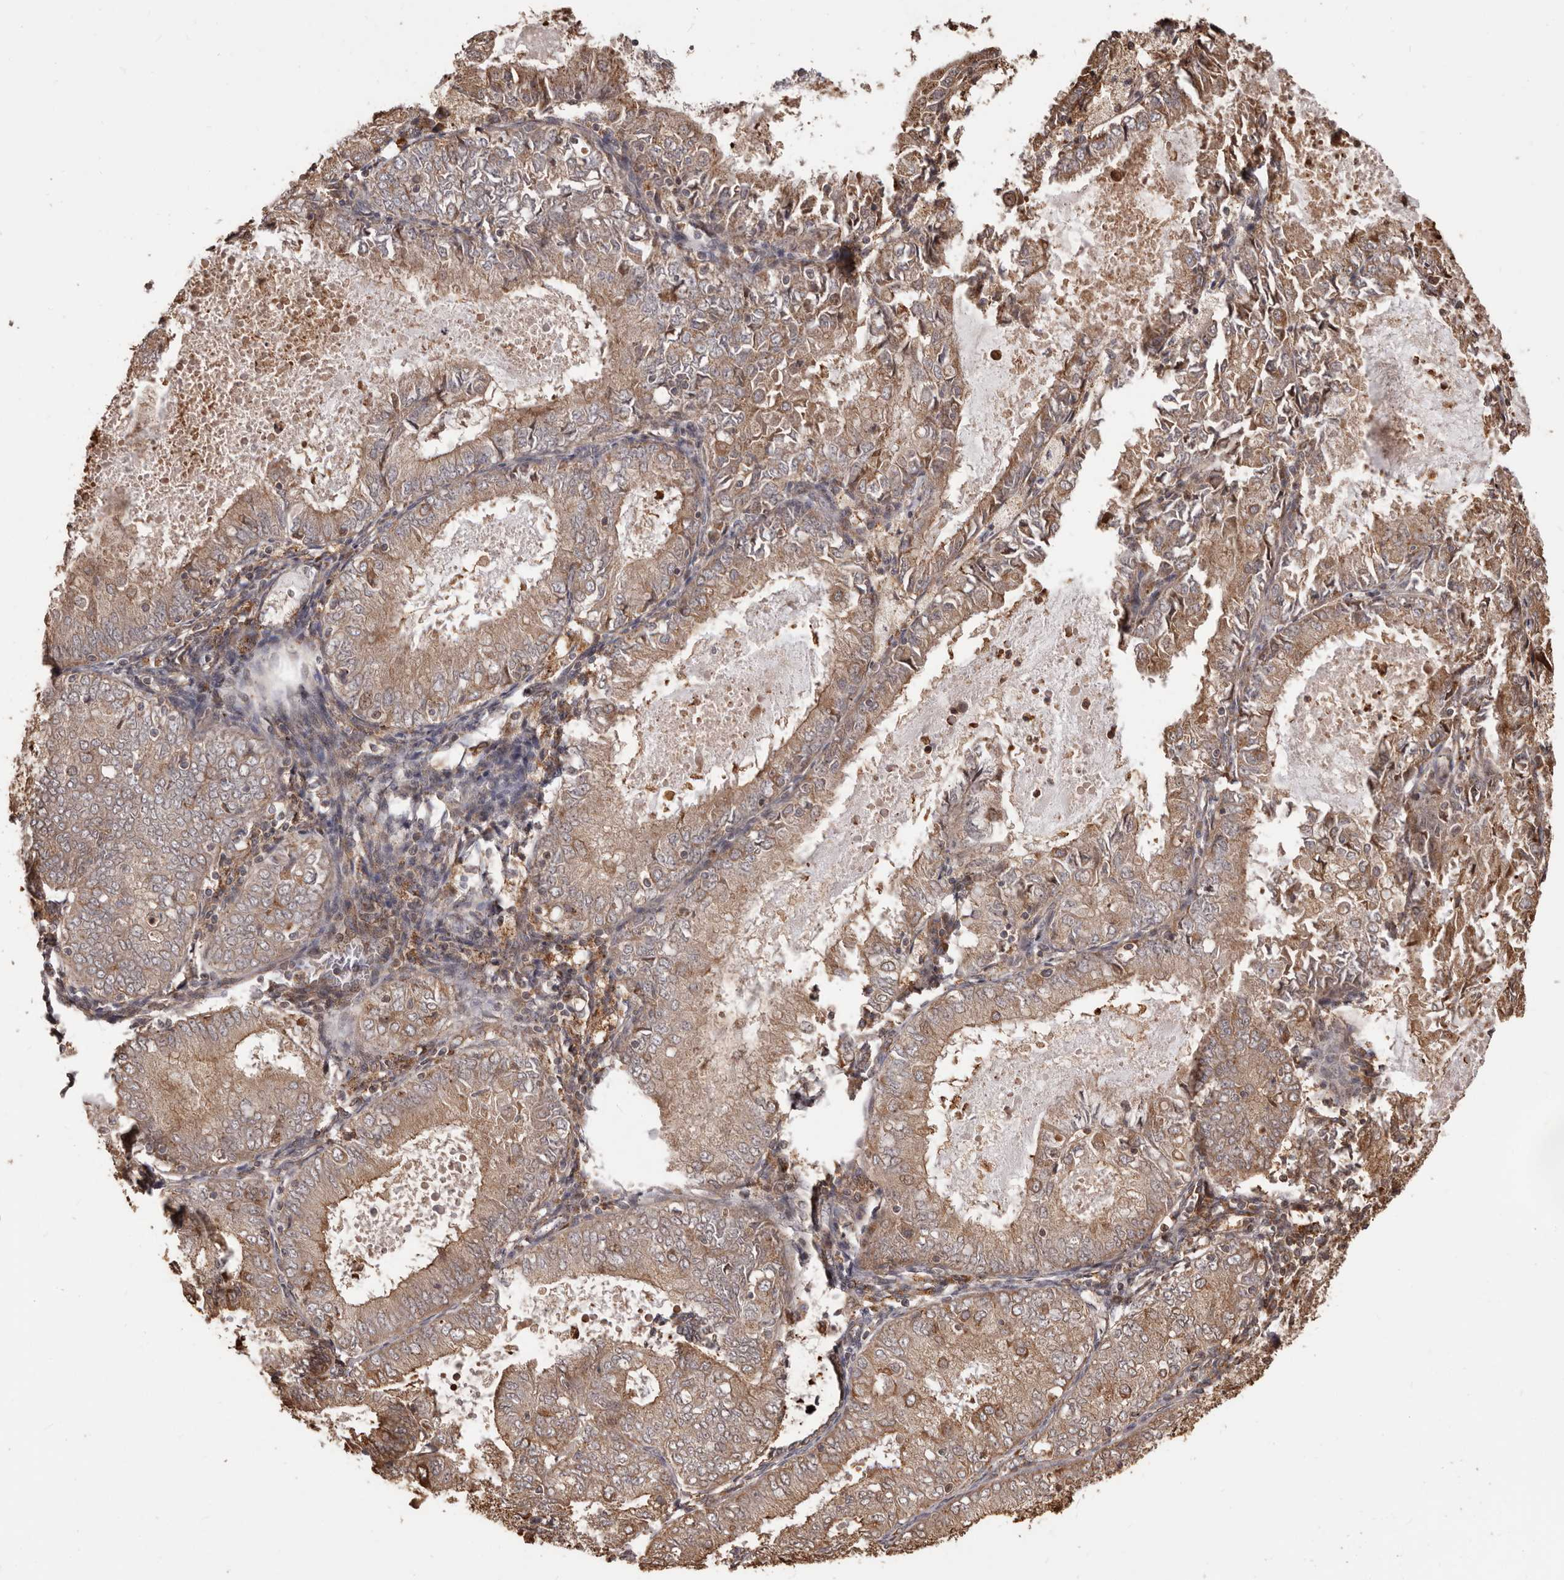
{"staining": {"intensity": "weak", "quantity": ">75%", "location": "cytoplasmic/membranous"}, "tissue": "endometrial cancer", "cell_type": "Tumor cells", "image_type": "cancer", "snomed": [{"axis": "morphology", "description": "Adenocarcinoma, NOS"}, {"axis": "topography", "description": "Endometrium"}], "caption": "Immunohistochemical staining of human adenocarcinoma (endometrial) displays weak cytoplasmic/membranous protein staining in approximately >75% of tumor cells. The protein of interest is shown in brown color, while the nuclei are stained blue.", "gene": "MTO1", "patient": {"sex": "female", "age": 57}}